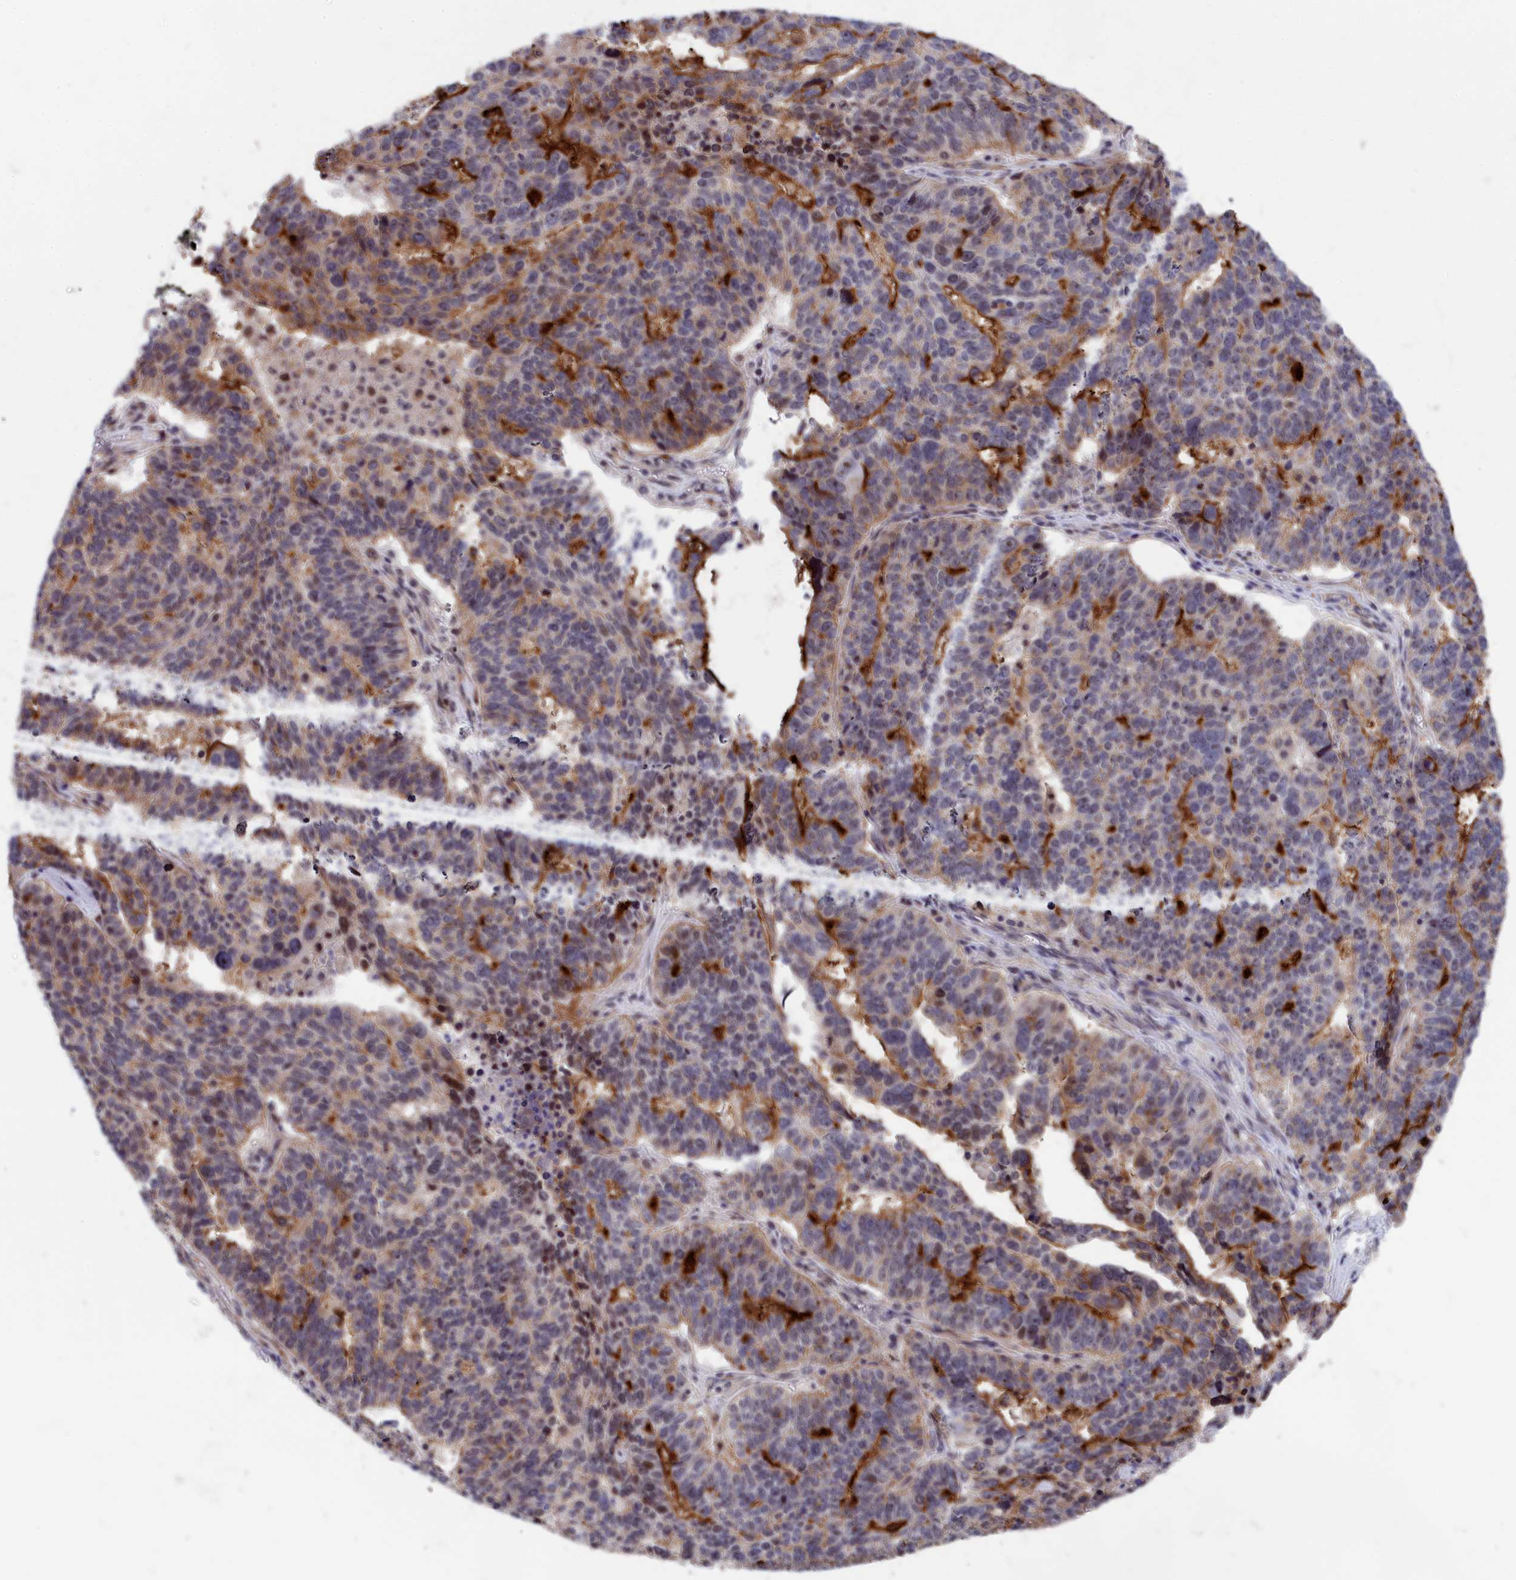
{"staining": {"intensity": "strong", "quantity": "<25%", "location": "cytoplasmic/membranous"}, "tissue": "ovarian cancer", "cell_type": "Tumor cells", "image_type": "cancer", "snomed": [{"axis": "morphology", "description": "Cystadenocarcinoma, serous, NOS"}, {"axis": "topography", "description": "Ovary"}], "caption": "A histopathology image showing strong cytoplasmic/membranous expression in about <25% of tumor cells in serous cystadenocarcinoma (ovarian), as visualized by brown immunohistochemical staining.", "gene": "PPAN", "patient": {"sex": "female", "age": 59}}